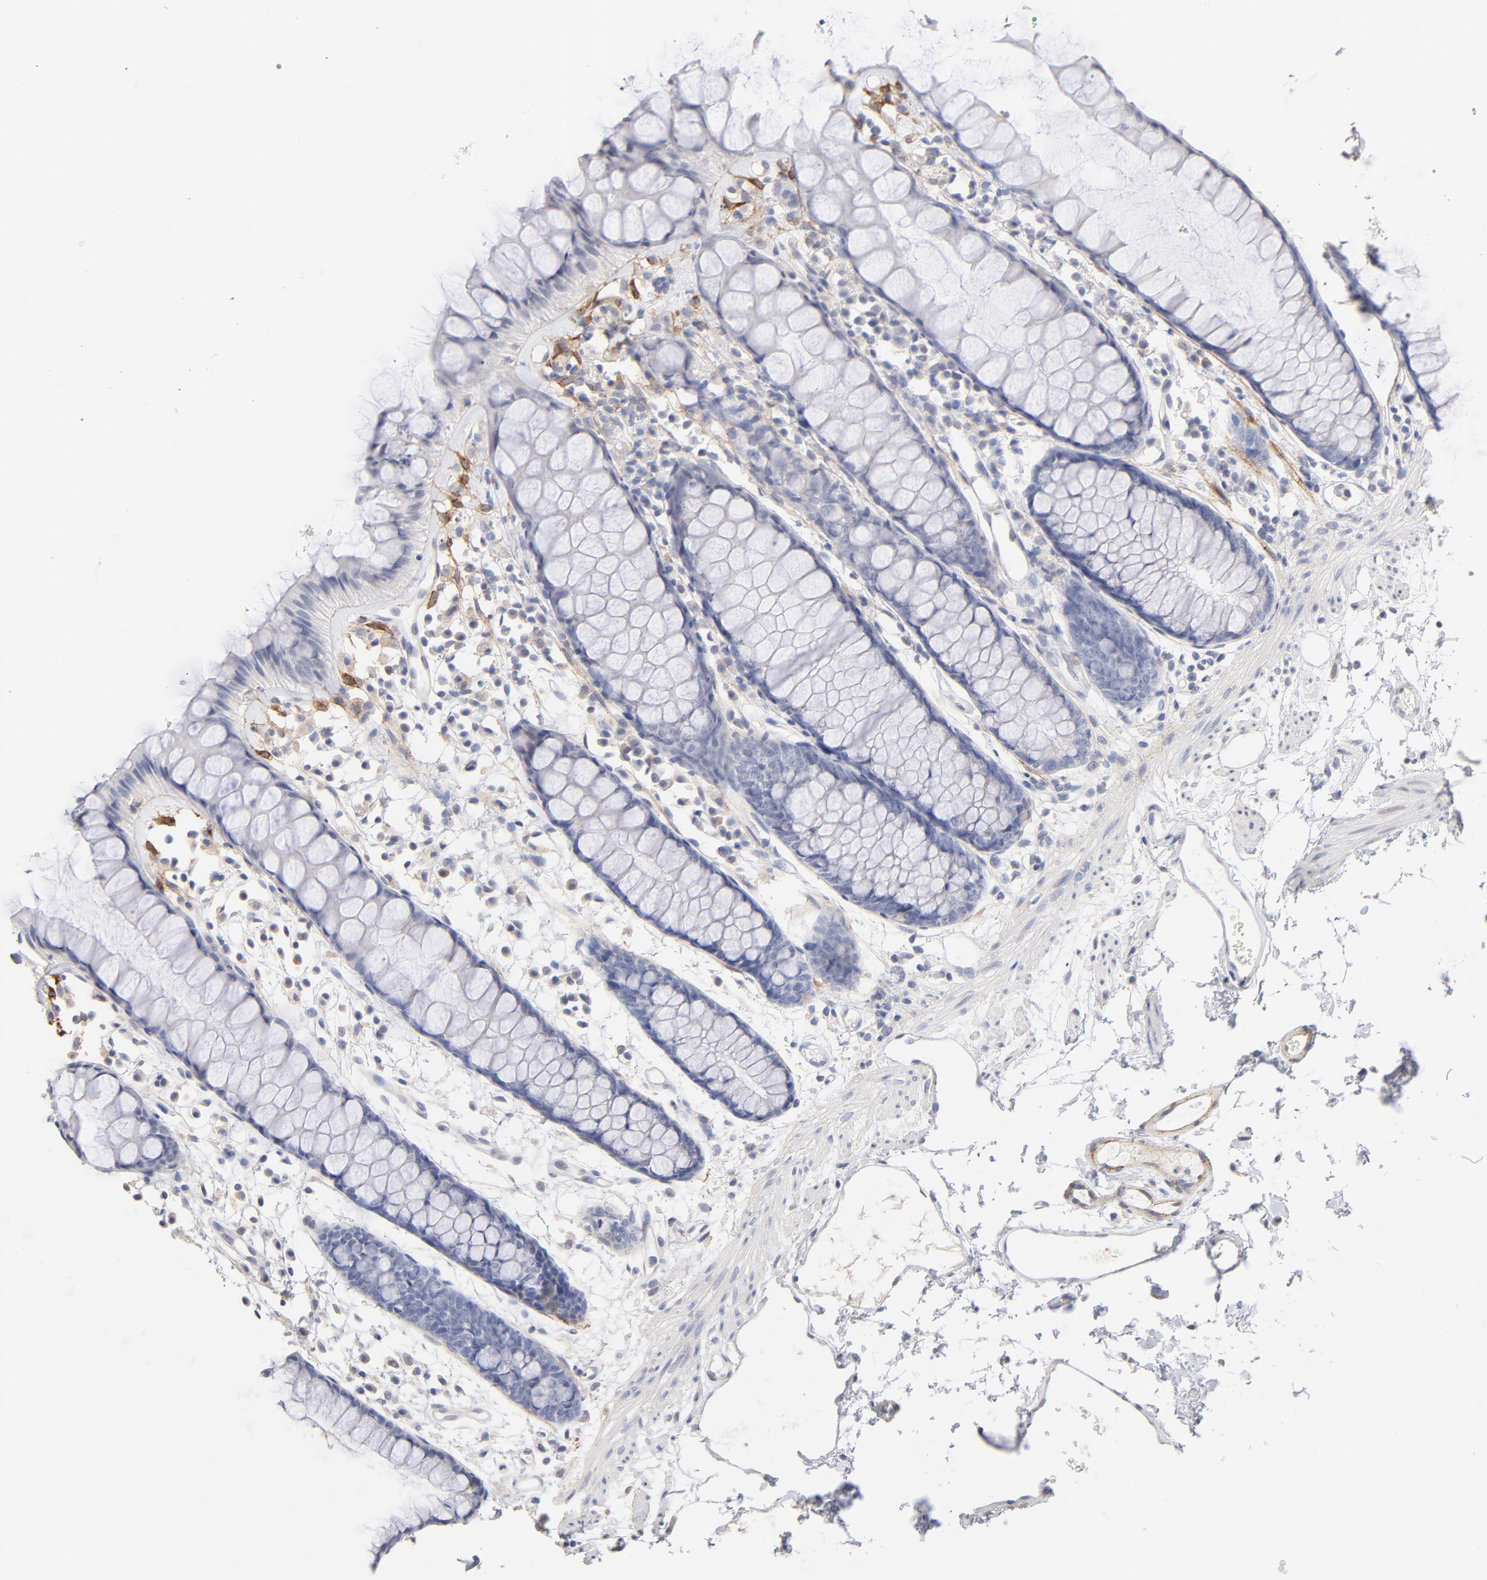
{"staining": {"intensity": "negative", "quantity": "none", "location": "none"}, "tissue": "rectum", "cell_type": "Glandular cells", "image_type": "normal", "snomed": [{"axis": "morphology", "description": "Normal tissue, NOS"}, {"axis": "topography", "description": "Rectum"}], "caption": "IHC micrograph of unremarkable rectum stained for a protein (brown), which reveals no expression in glandular cells. The staining was performed using DAB (3,3'-diaminobenzidine) to visualize the protein expression in brown, while the nuclei were stained in blue with hematoxylin (Magnification: 20x).", "gene": "ITGA8", "patient": {"sex": "female", "age": 66}}